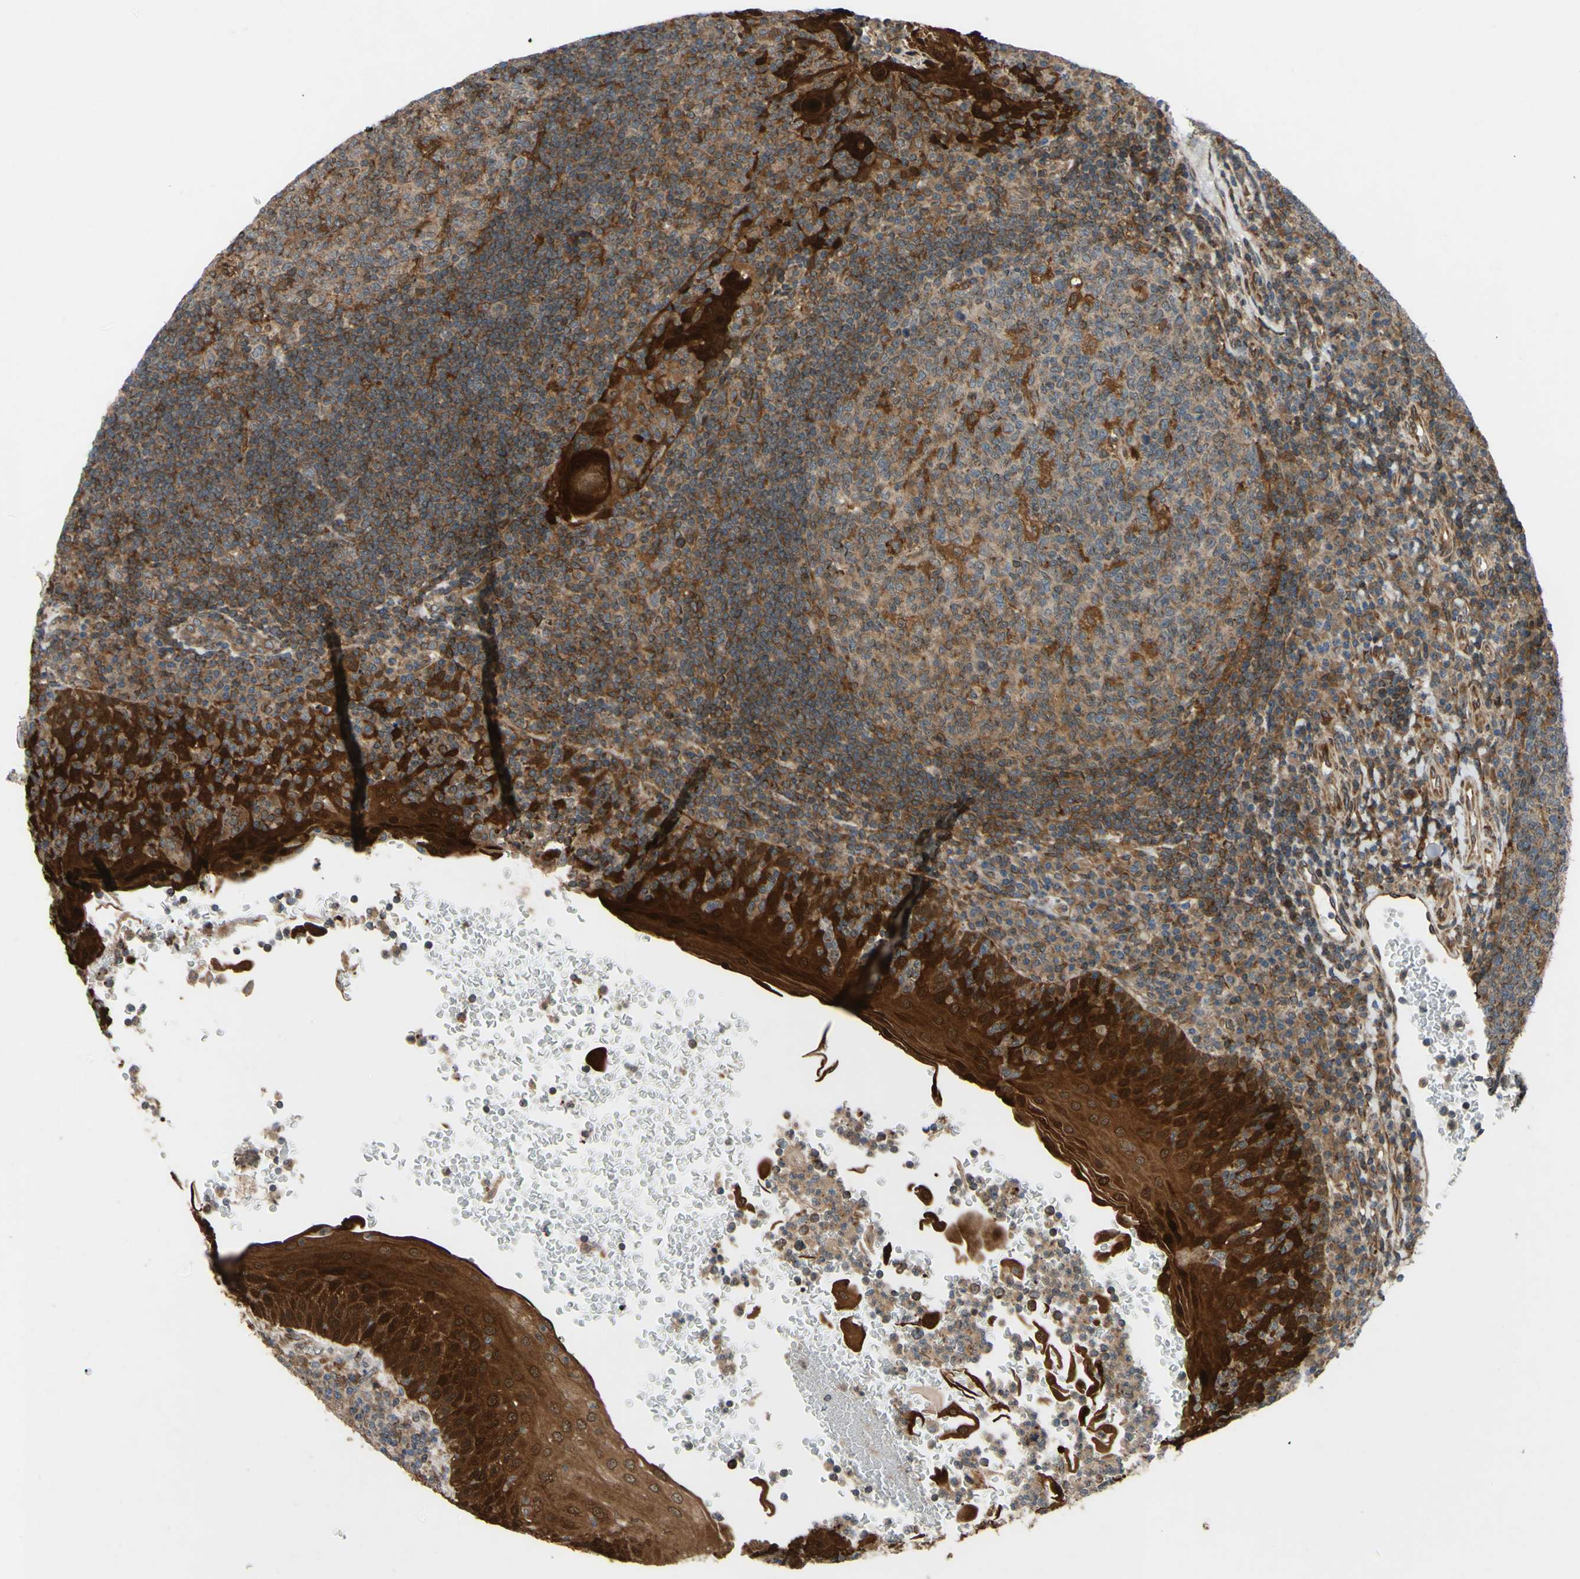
{"staining": {"intensity": "moderate", "quantity": ">75%", "location": "cytoplasmic/membranous"}, "tissue": "tonsil", "cell_type": "Germinal center cells", "image_type": "normal", "snomed": [{"axis": "morphology", "description": "Normal tissue, NOS"}, {"axis": "topography", "description": "Tonsil"}], "caption": "The immunohistochemical stain highlights moderate cytoplasmic/membranous staining in germinal center cells of benign tonsil.", "gene": "PRAF2", "patient": {"sex": "female", "age": 40}}